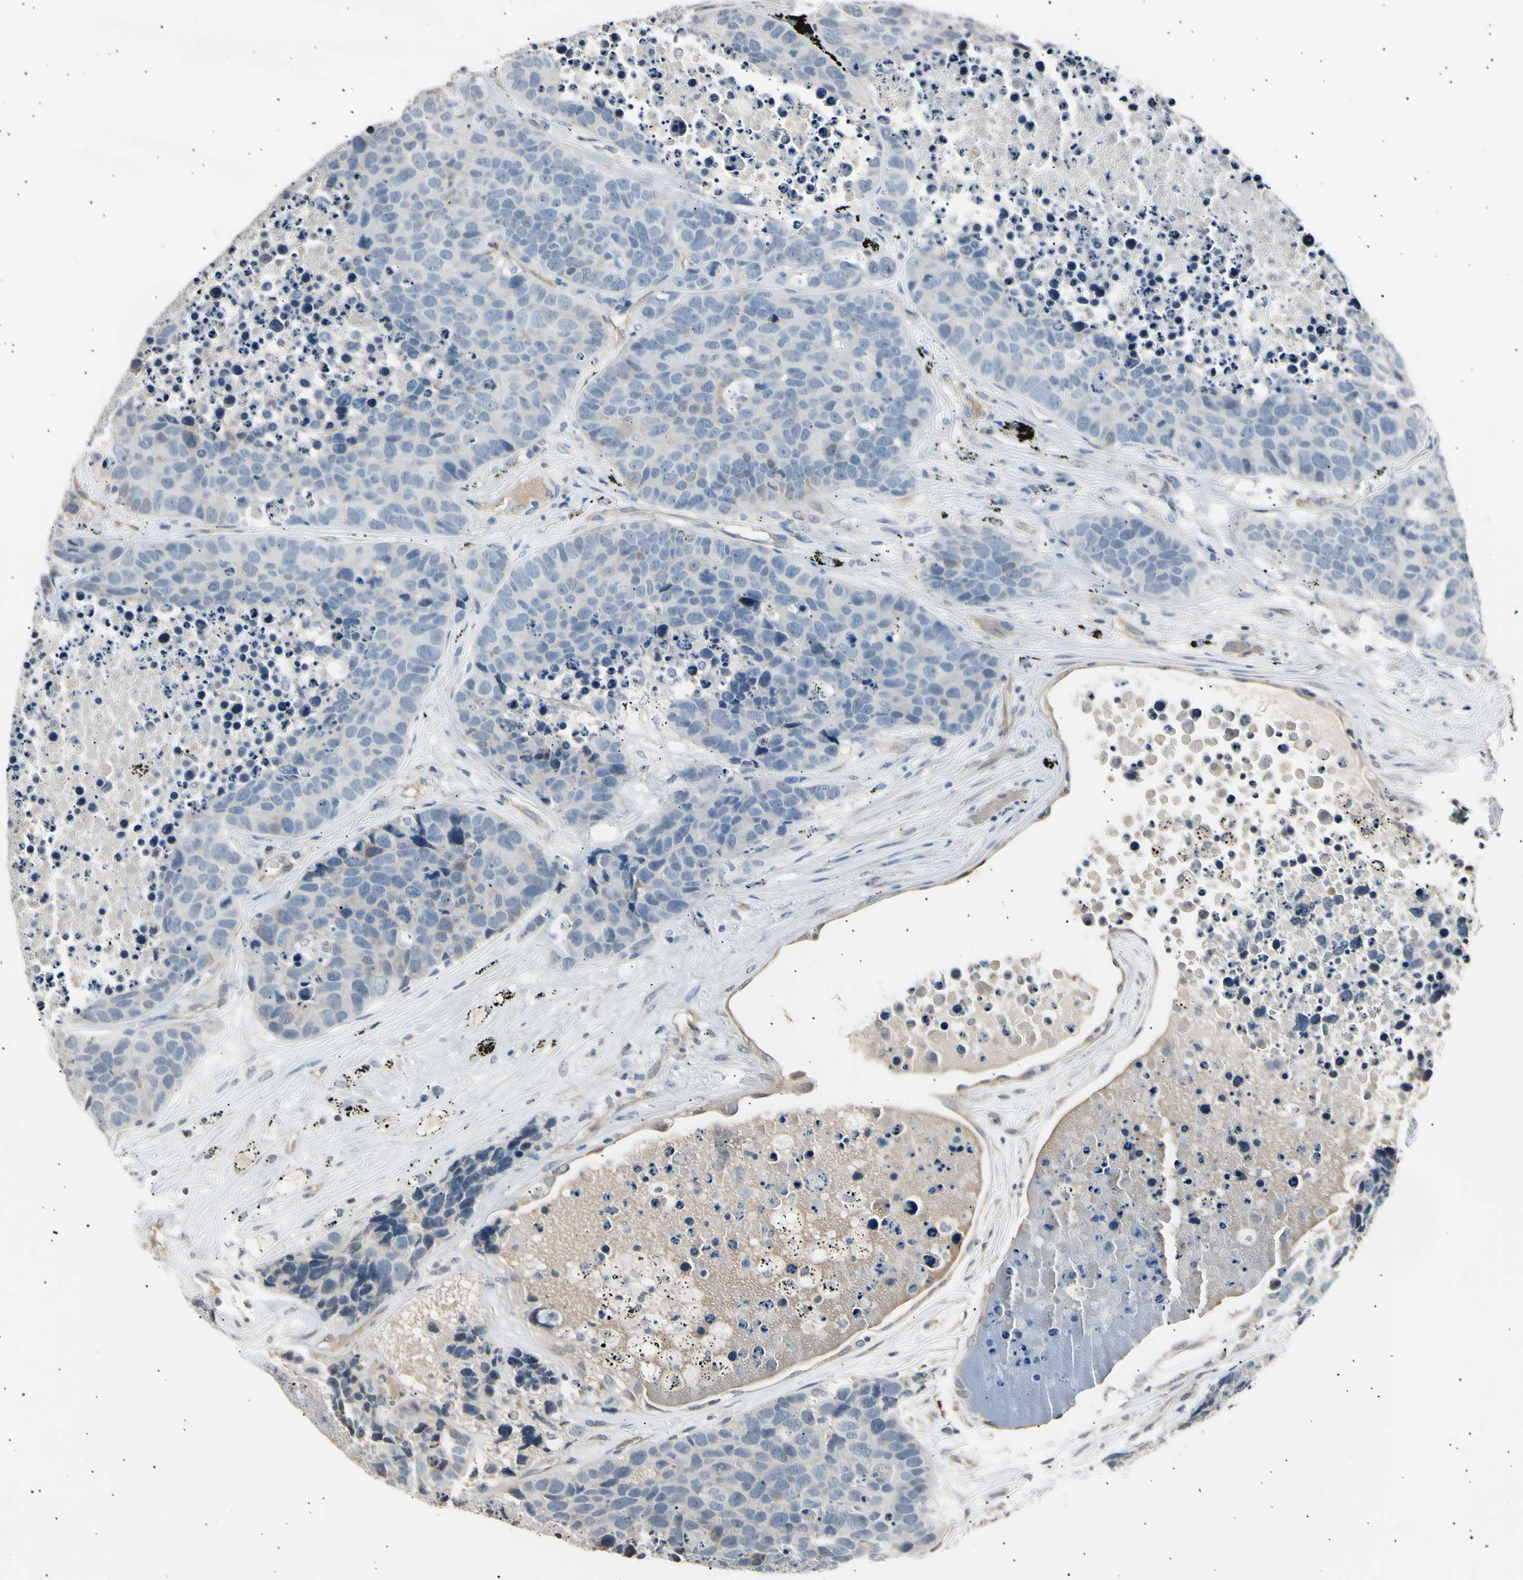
{"staining": {"intensity": "negative", "quantity": "none", "location": "none"}, "tissue": "carcinoid", "cell_type": "Tumor cells", "image_type": "cancer", "snomed": [{"axis": "morphology", "description": "Carcinoid, malignant, NOS"}, {"axis": "topography", "description": "Lung"}], "caption": "A photomicrograph of carcinoid stained for a protein demonstrates no brown staining in tumor cells.", "gene": "AK1", "patient": {"sex": "male", "age": 60}}